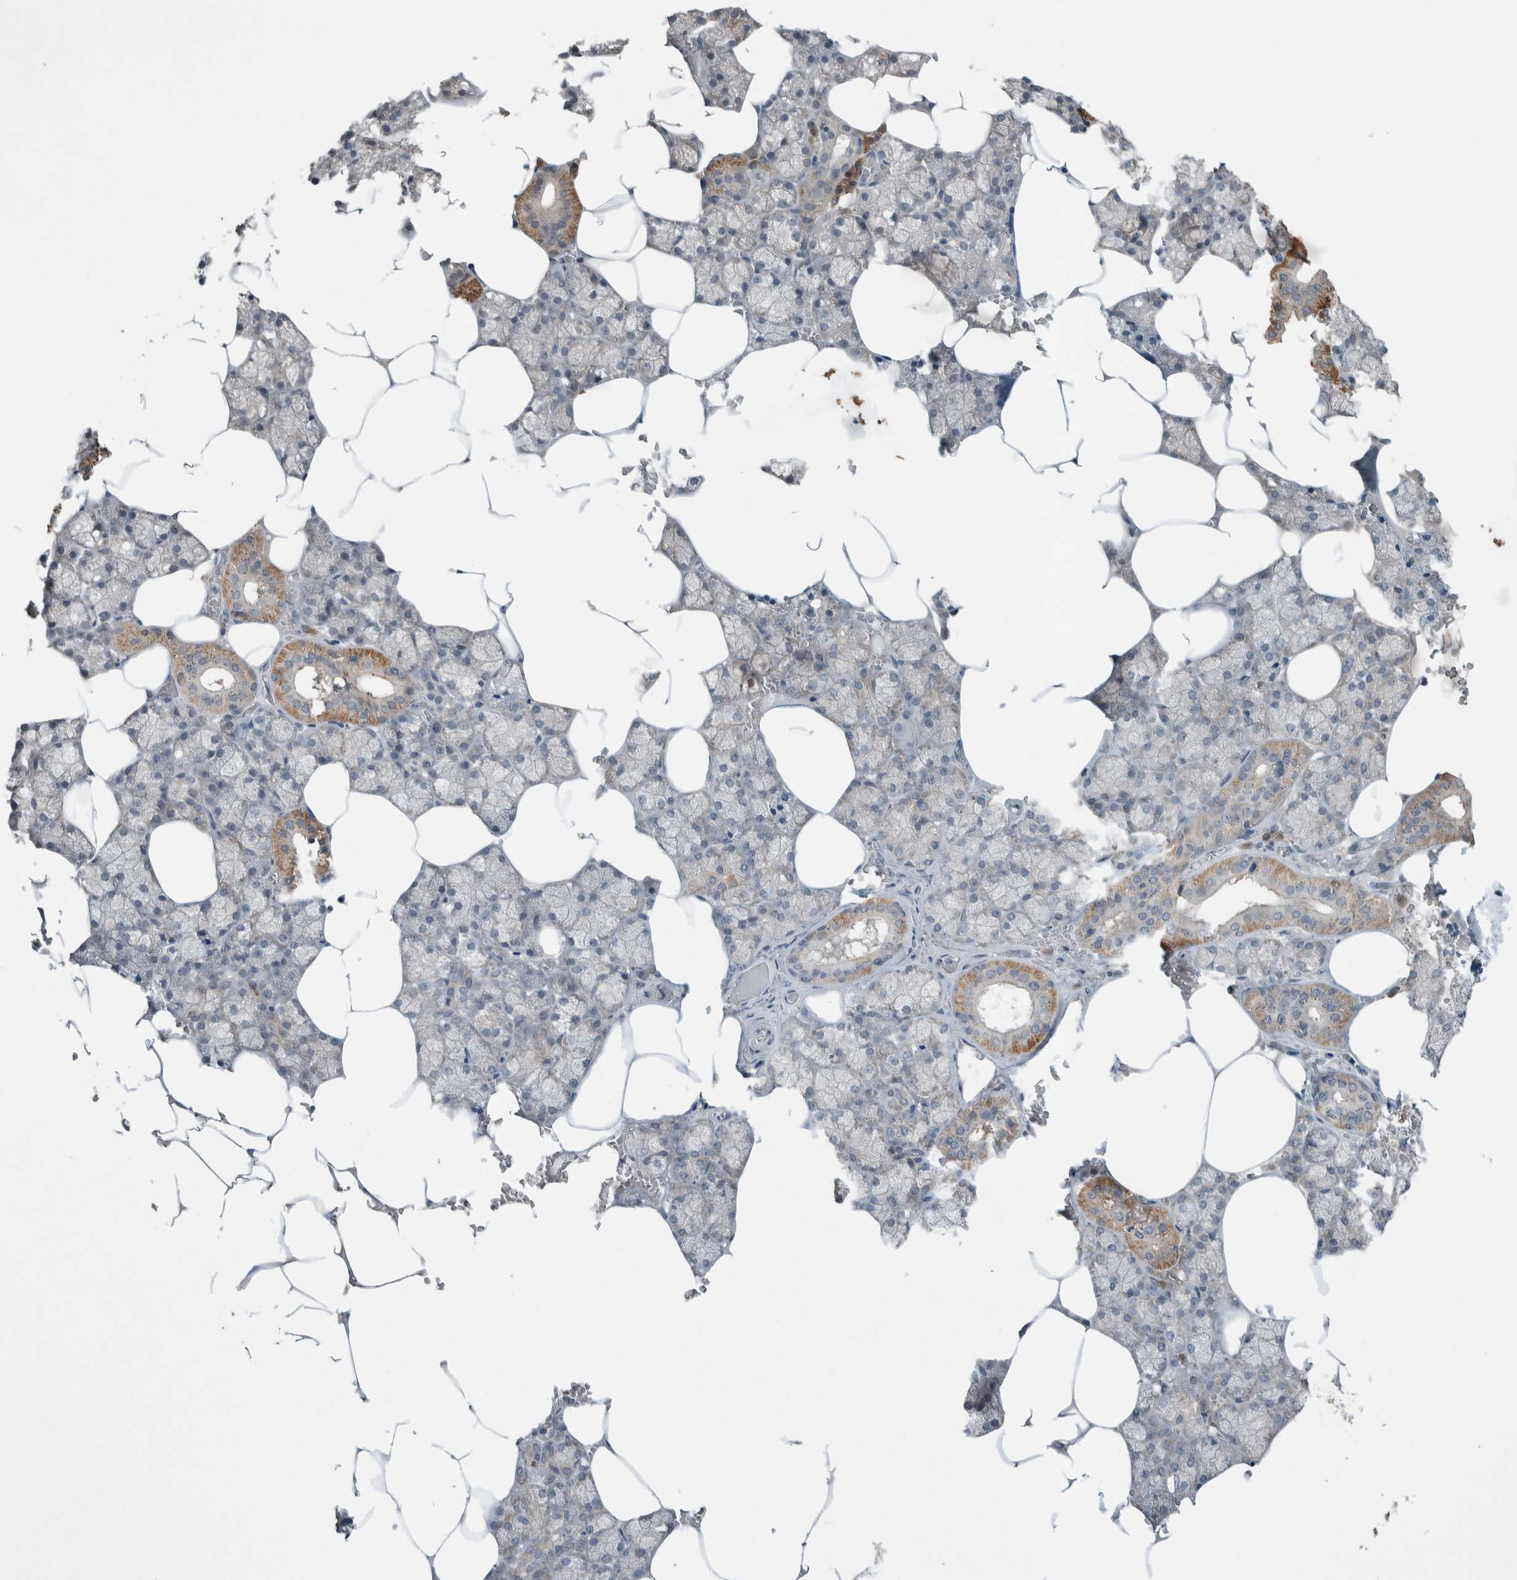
{"staining": {"intensity": "moderate", "quantity": "<25%", "location": "cytoplasmic/membranous"}, "tissue": "salivary gland", "cell_type": "Glandular cells", "image_type": "normal", "snomed": [{"axis": "morphology", "description": "Normal tissue, NOS"}, {"axis": "topography", "description": "Salivary gland"}], "caption": "Immunohistochemical staining of benign human salivary gland demonstrates low levels of moderate cytoplasmic/membranous positivity in about <25% of glandular cells. The protein of interest is shown in brown color, while the nuclei are stained blue.", "gene": "ENSG00000285245", "patient": {"sex": "male", "age": 62}}